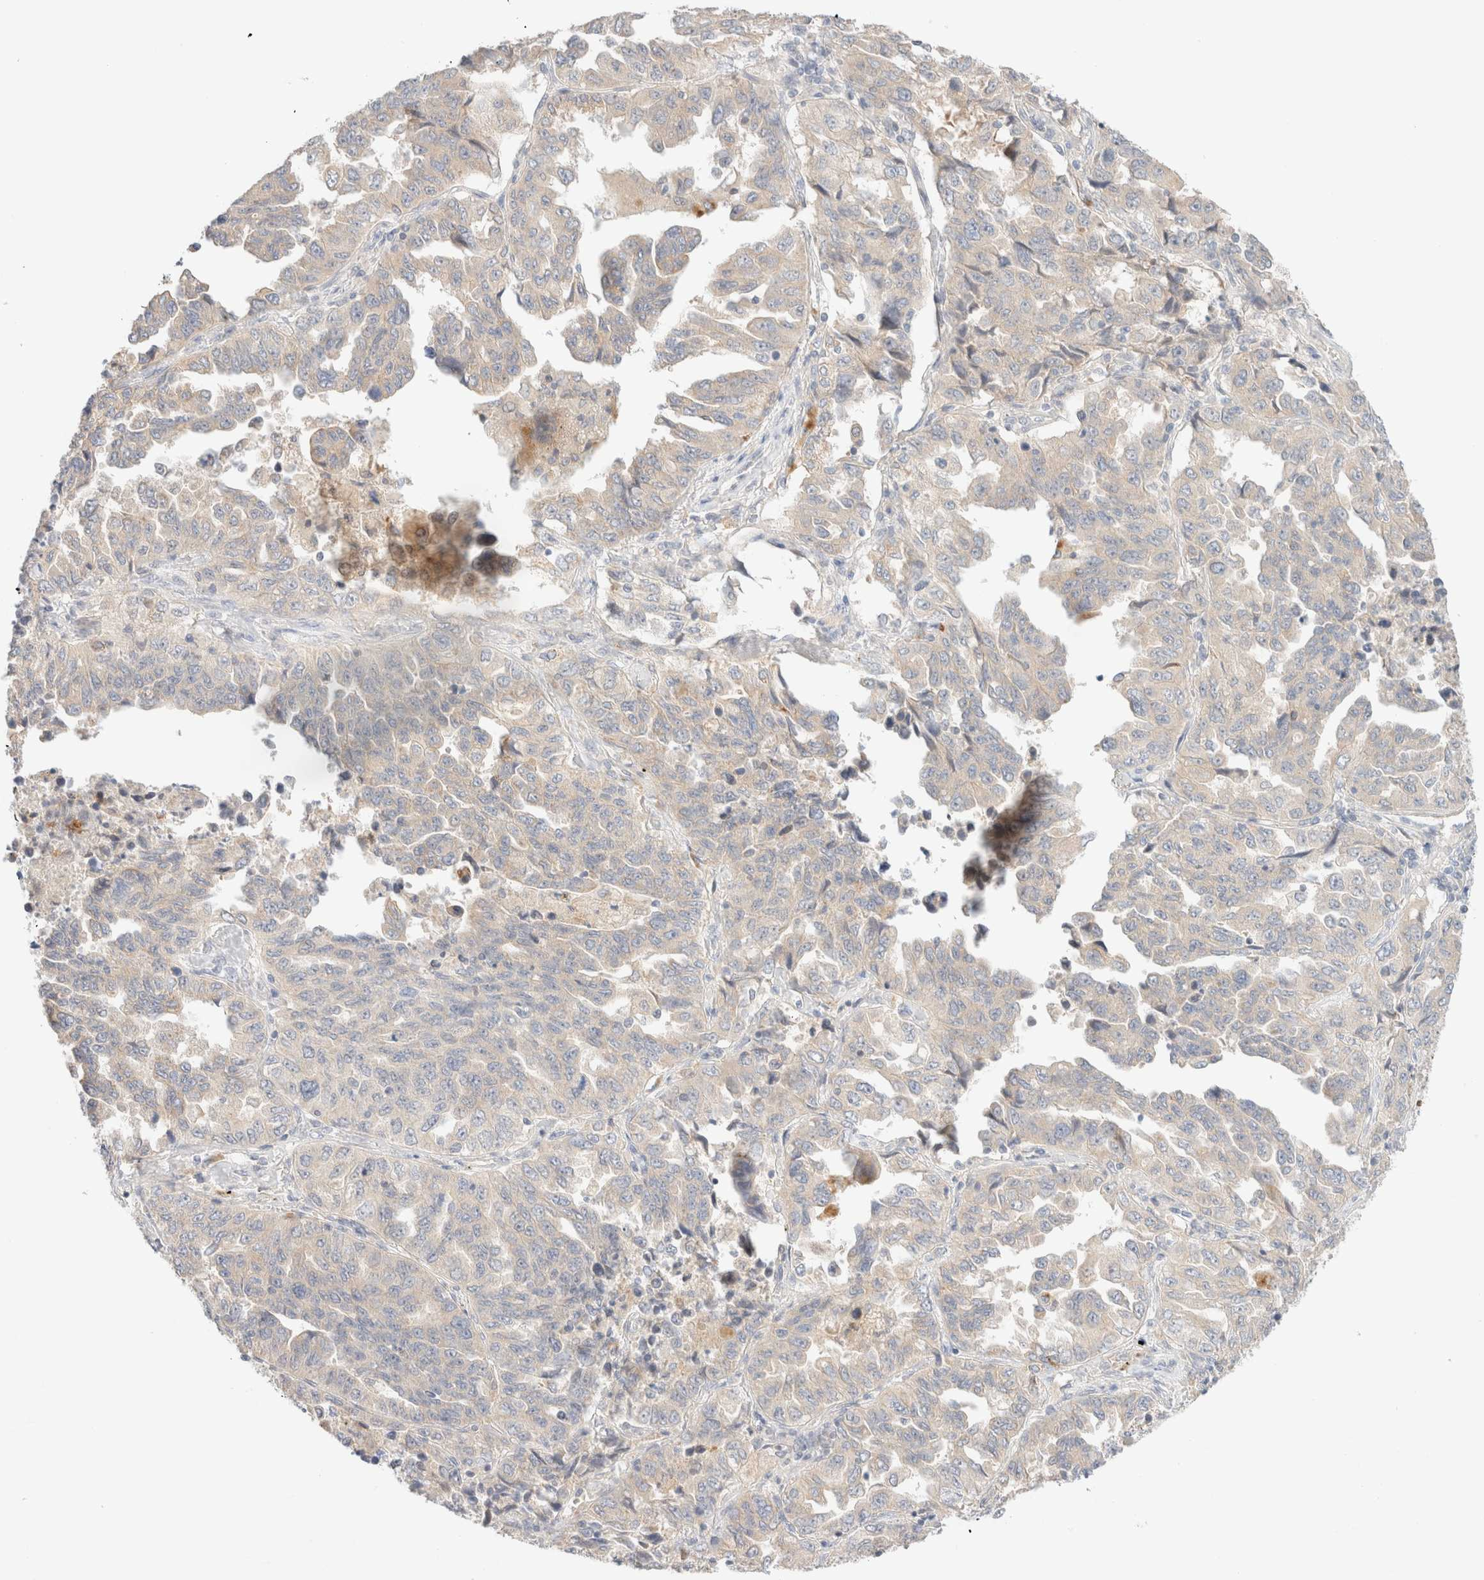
{"staining": {"intensity": "weak", "quantity": "<25%", "location": "cytoplasmic/membranous"}, "tissue": "lung cancer", "cell_type": "Tumor cells", "image_type": "cancer", "snomed": [{"axis": "morphology", "description": "Adenocarcinoma, NOS"}, {"axis": "topography", "description": "Lung"}], "caption": "Human adenocarcinoma (lung) stained for a protein using immunohistochemistry (IHC) displays no staining in tumor cells.", "gene": "SGSM2", "patient": {"sex": "female", "age": 51}}